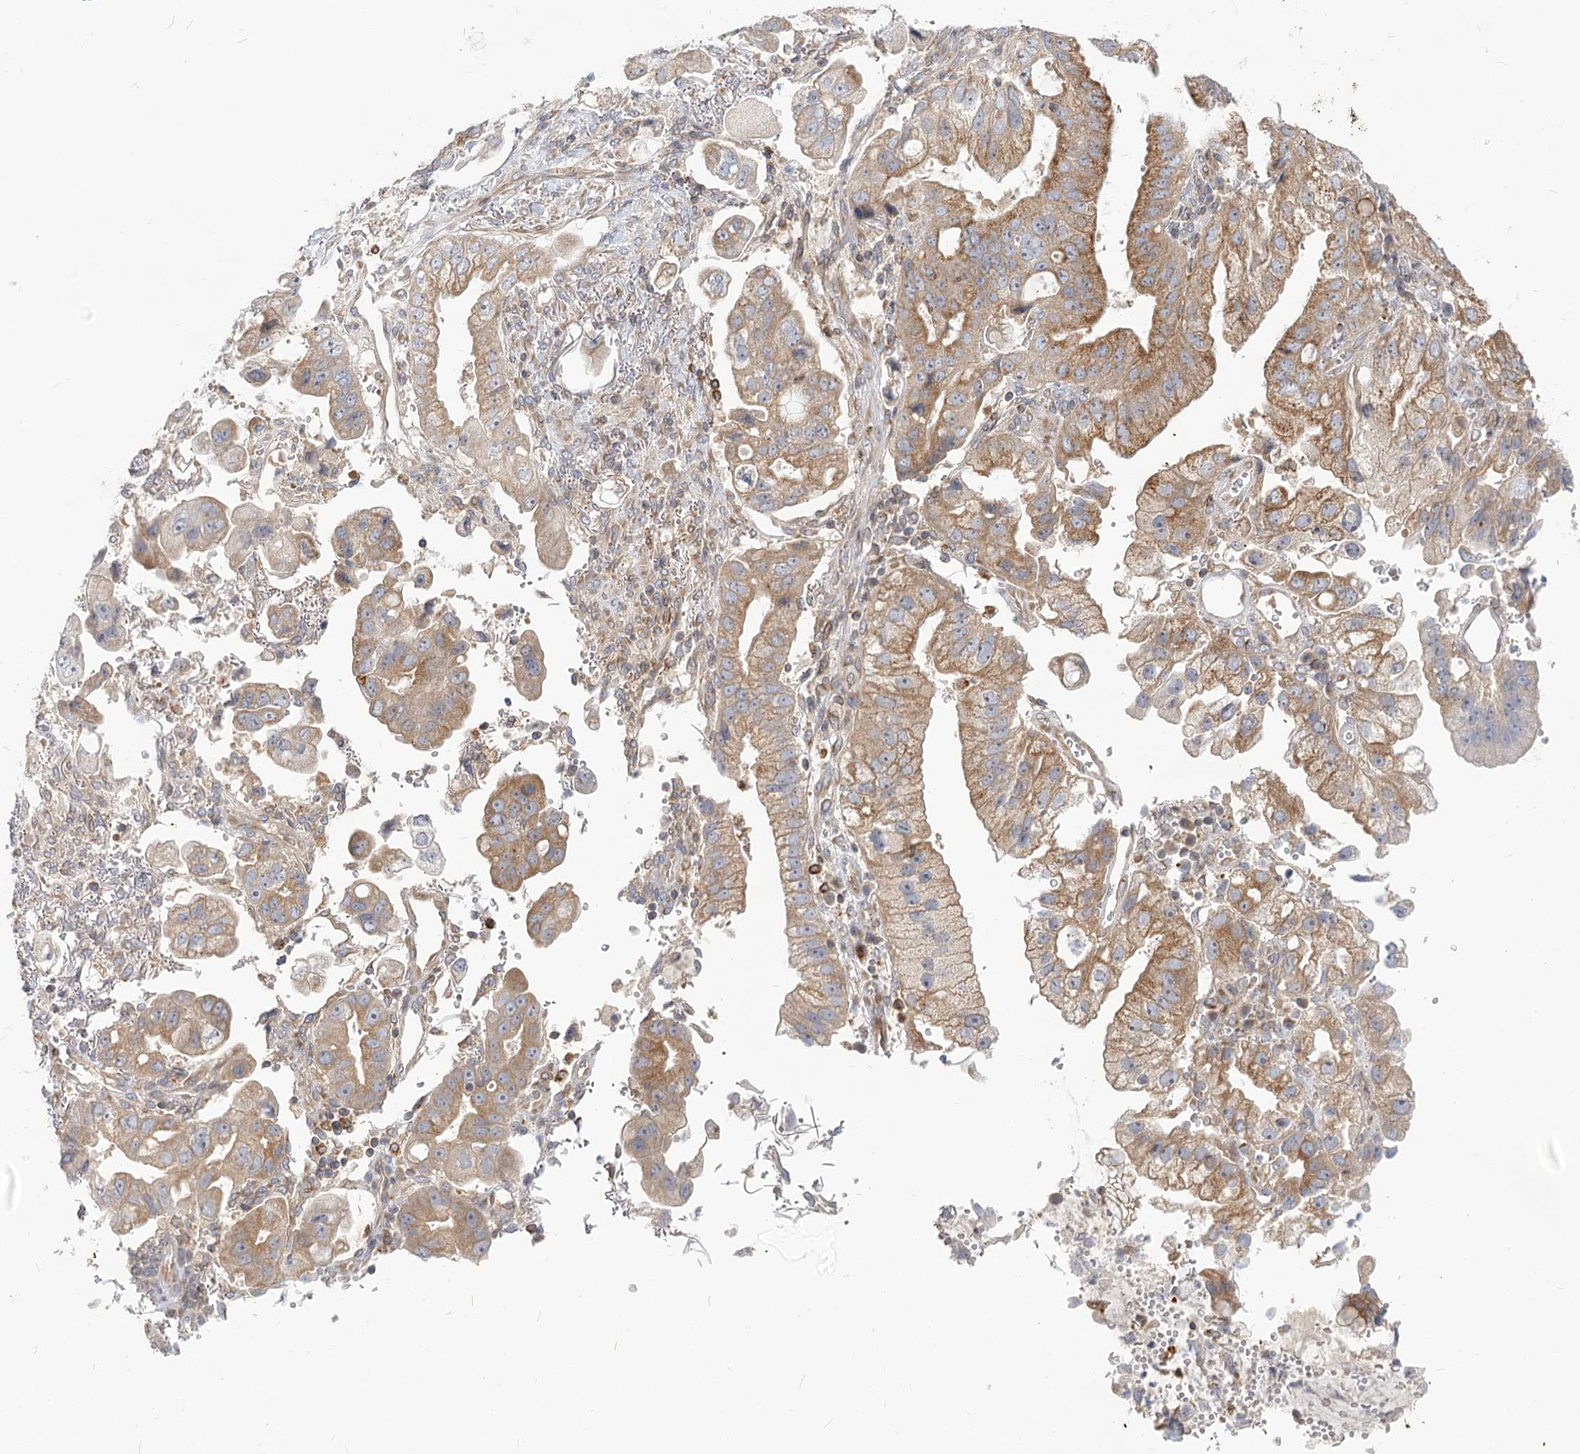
{"staining": {"intensity": "moderate", "quantity": ">75%", "location": "cytoplasmic/membranous"}, "tissue": "stomach cancer", "cell_type": "Tumor cells", "image_type": "cancer", "snomed": [{"axis": "morphology", "description": "Adenocarcinoma, NOS"}, {"axis": "topography", "description": "Stomach"}], "caption": "This photomicrograph displays adenocarcinoma (stomach) stained with immunohistochemistry to label a protein in brown. The cytoplasmic/membranous of tumor cells show moderate positivity for the protein. Nuclei are counter-stained blue.", "gene": "MTMR3", "patient": {"sex": "male", "age": 62}}